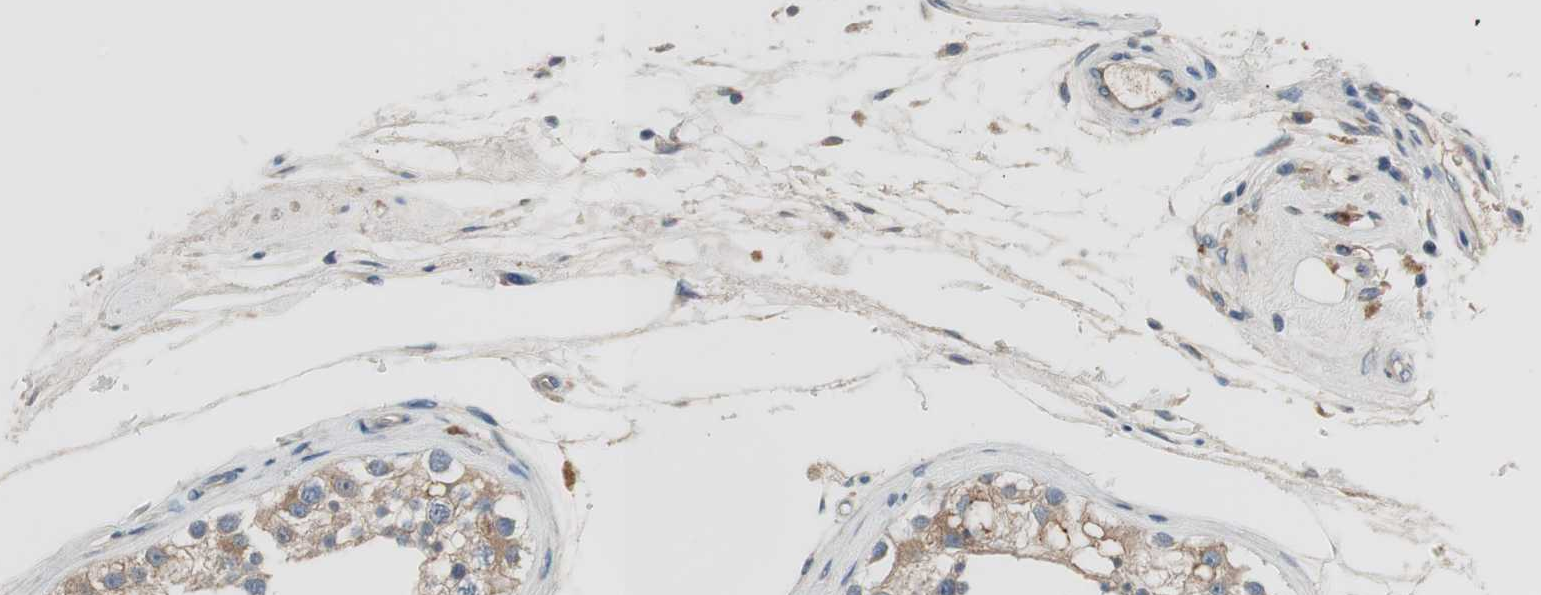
{"staining": {"intensity": "weak", "quantity": ">75%", "location": "cytoplasmic/membranous"}, "tissue": "testis", "cell_type": "Cells in seminiferous ducts", "image_type": "normal", "snomed": [{"axis": "morphology", "description": "Normal tissue, NOS"}, {"axis": "topography", "description": "Testis"}], "caption": "Immunohistochemical staining of normal testis reveals >75% levels of weak cytoplasmic/membranous protein expression in about >75% of cells in seminiferous ducts.", "gene": "FADS2", "patient": {"sex": "male", "age": 68}}